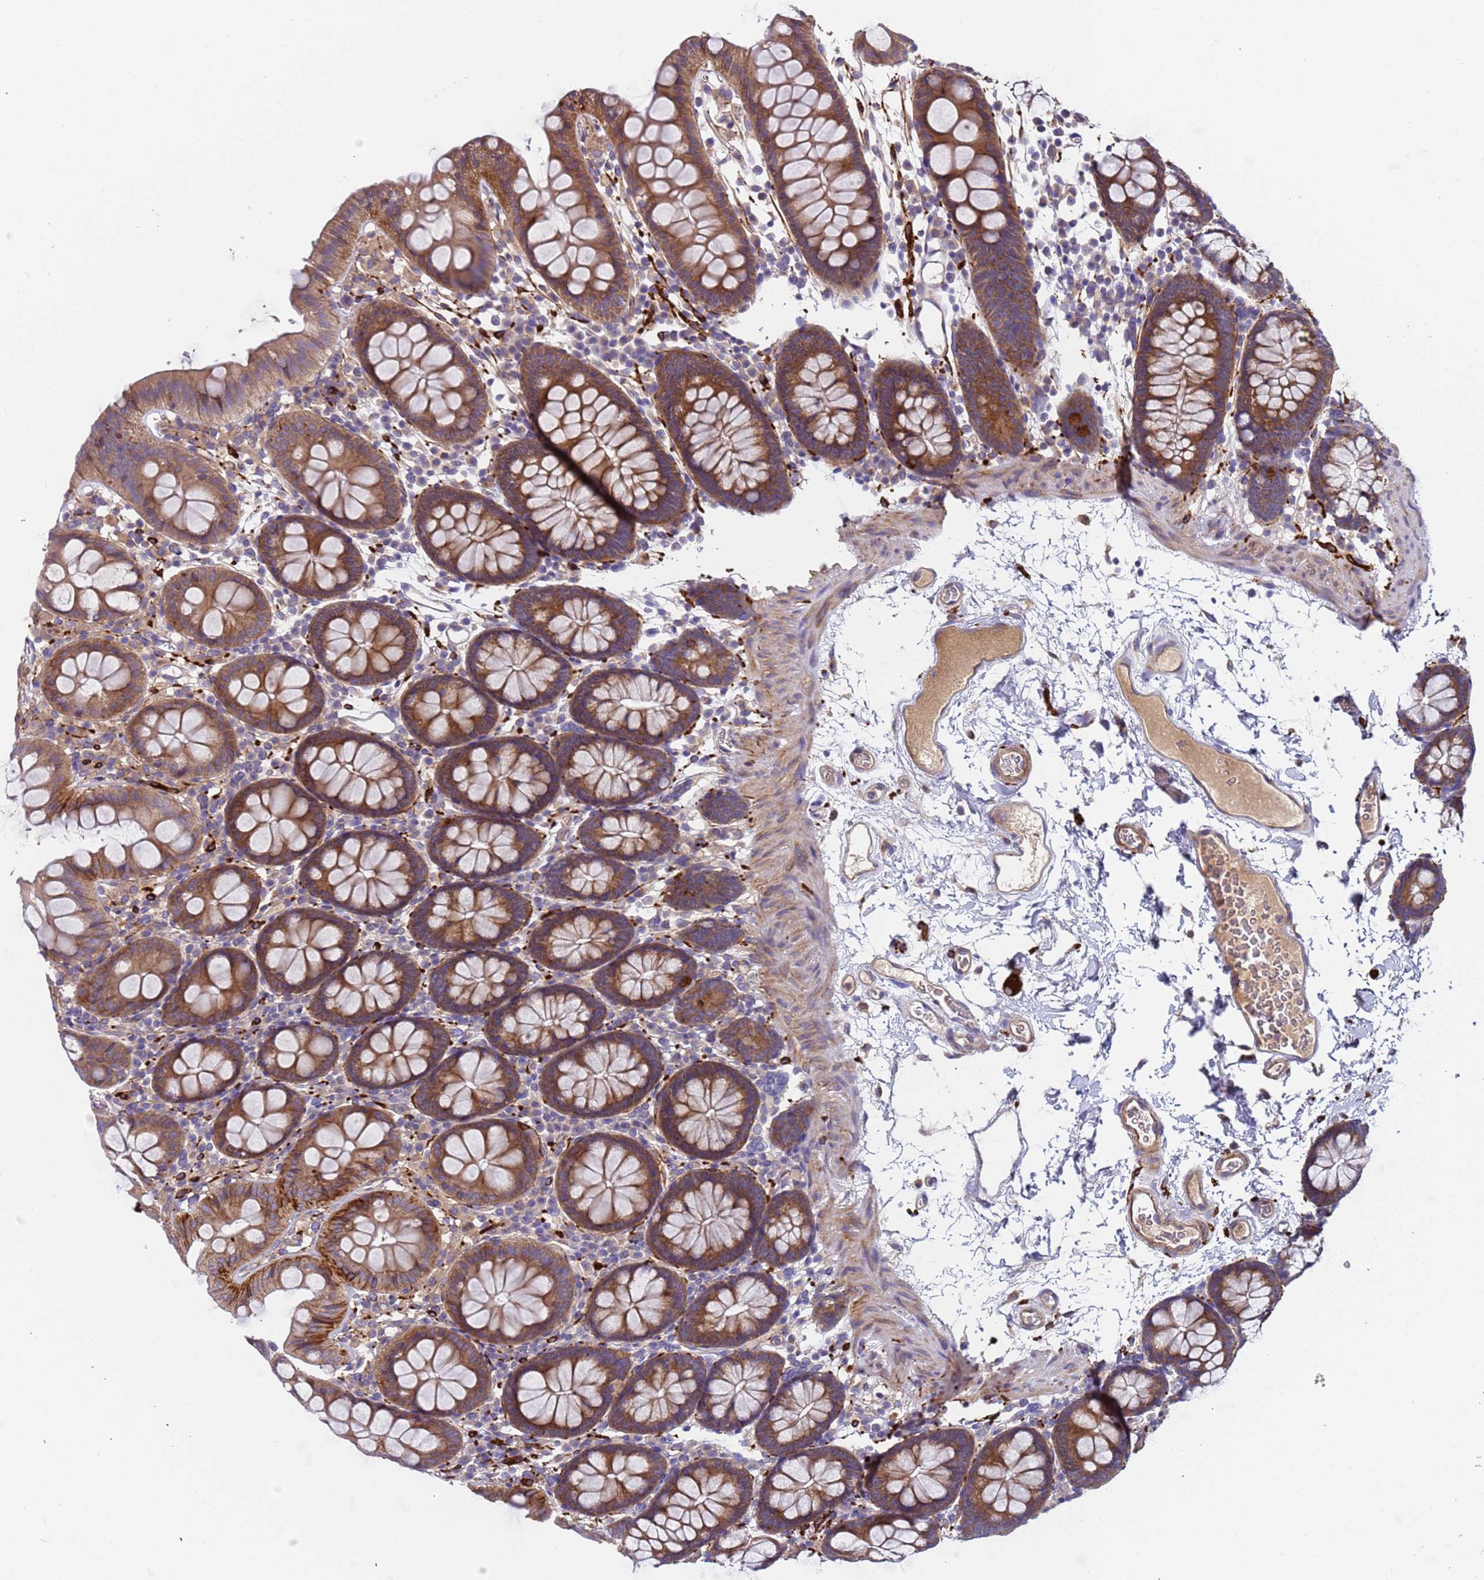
{"staining": {"intensity": "weak", "quantity": ">75%", "location": "cytoplasmic/membranous"}, "tissue": "colon", "cell_type": "Endothelial cells", "image_type": "normal", "snomed": [{"axis": "morphology", "description": "Normal tissue, NOS"}, {"axis": "topography", "description": "Colon"}], "caption": "Immunohistochemical staining of unremarkable human colon displays weak cytoplasmic/membranous protein positivity in about >75% of endothelial cells.", "gene": "PAQR7", "patient": {"sex": "male", "age": 75}}